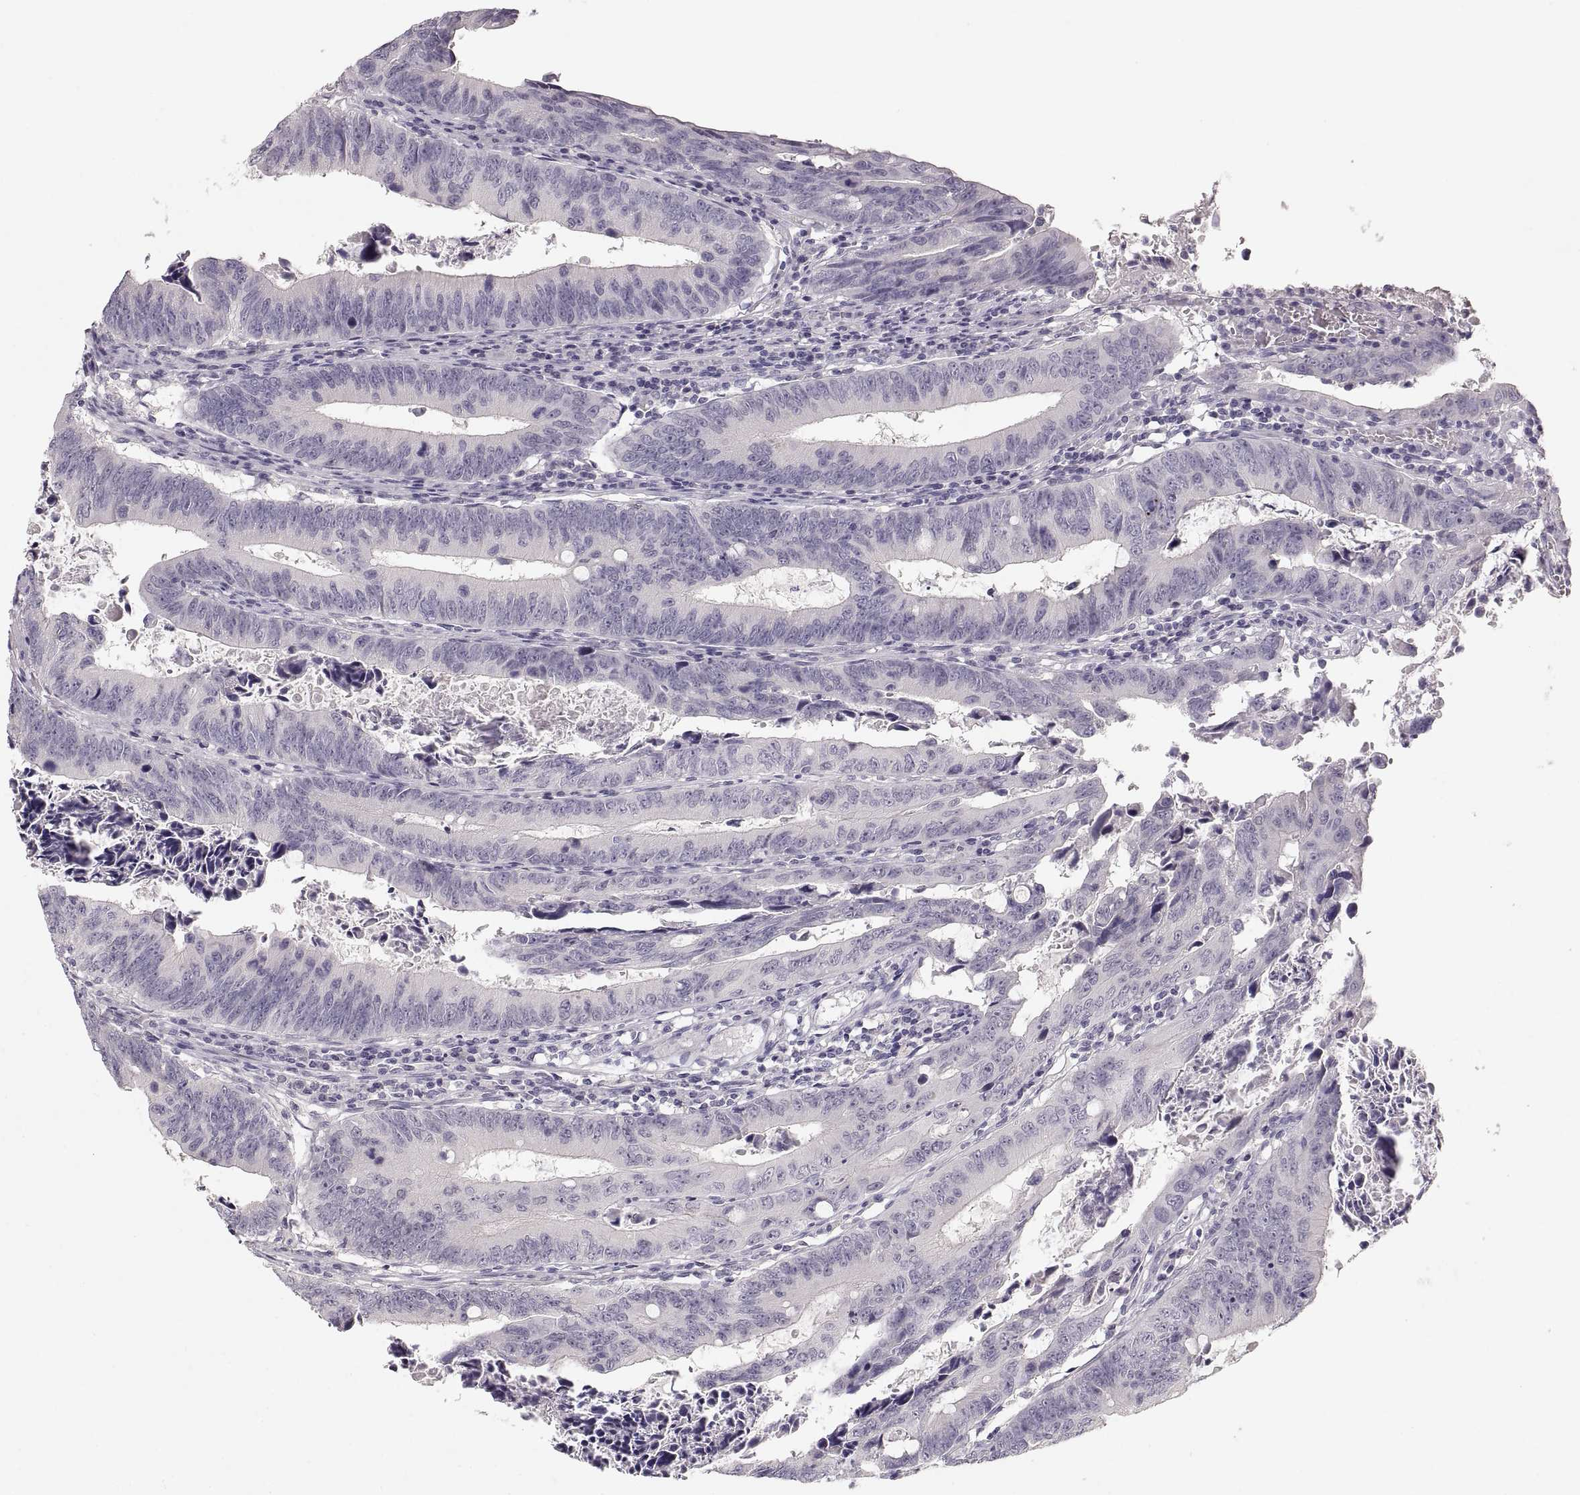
{"staining": {"intensity": "negative", "quantity": "none", "location": "none"}, "tissue": "colorectal cancer", "cell_type": "Tumor cells", "image_type": "cancer", "snomed": [{"axis": "morphology", "description": "Adenocarcinoma, NOS"}, {"axis": "topography", "description": "Colon"}], "caption": "Tumor cells are negative for protein expression in human colorectal cancer (adenocarcinoma).", "gene": "PCSK2", "patient": {"sex": "female", "age": 87}}